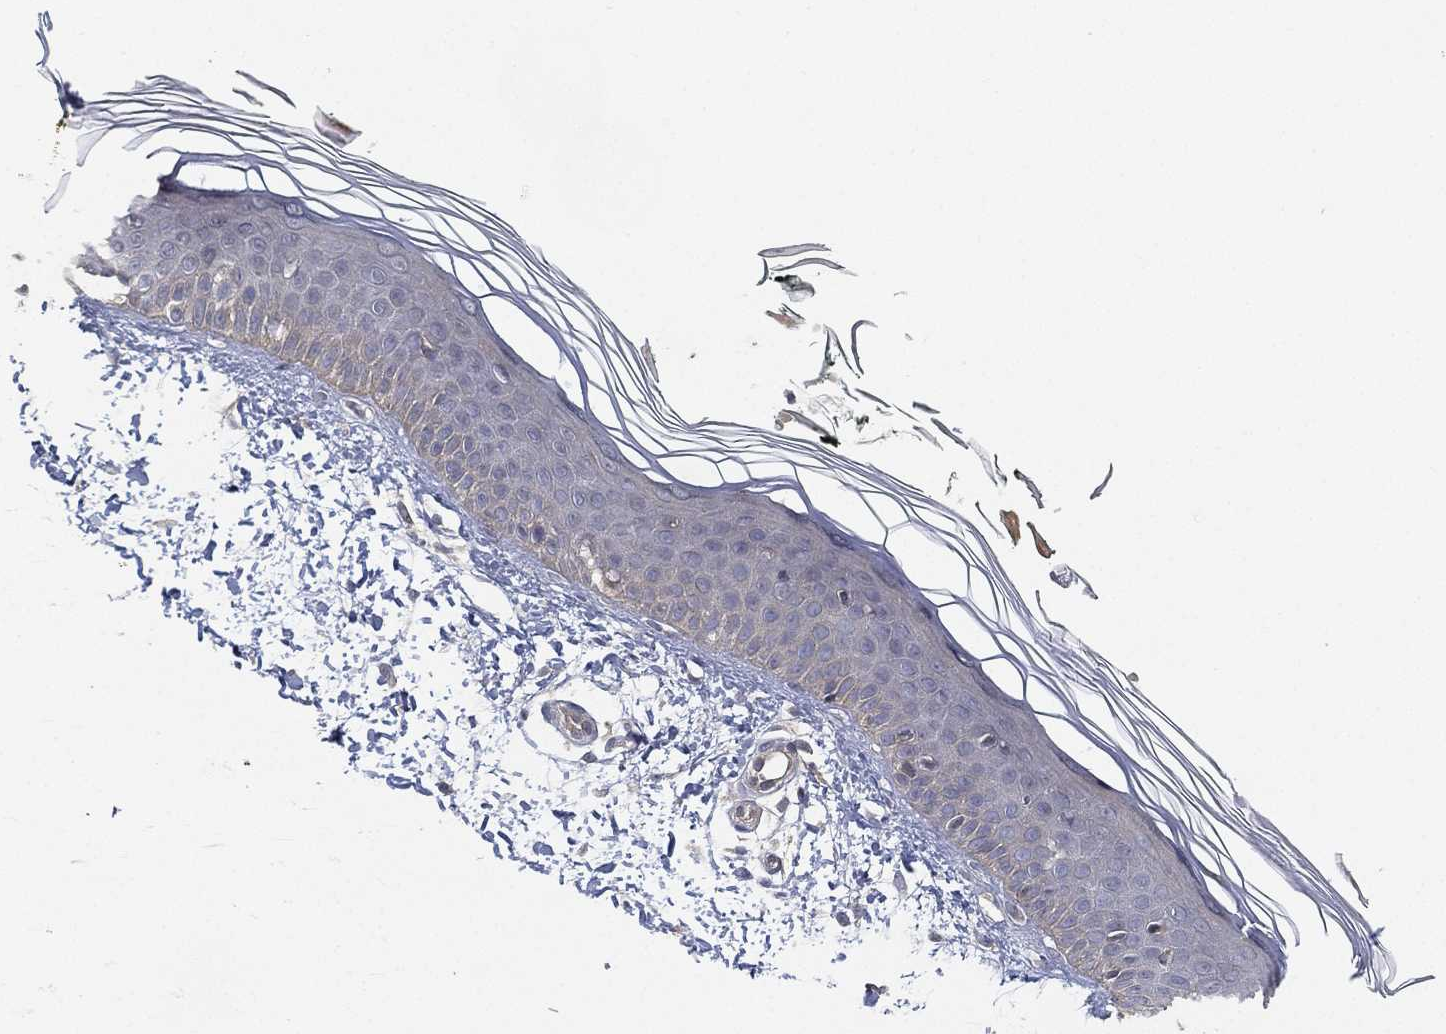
{"staining": {"intensity": "negative", "quantity": "none", "location": "none"}, "tissue": "skin", "cell_type": "Fibroblasts", "image_type": "normal", "snomed": [{"axis": "morphology", "description": "Normal tissue, NOS"}, {"axis": "topography", "description": "Skin"}], "caption": "The IHC photomicrograph has no significant expression in fibroblasts of skin. (DAB IHC, high magnification).", "gene": "GPR61", "patient": {"sex": "female", "age": 62}}